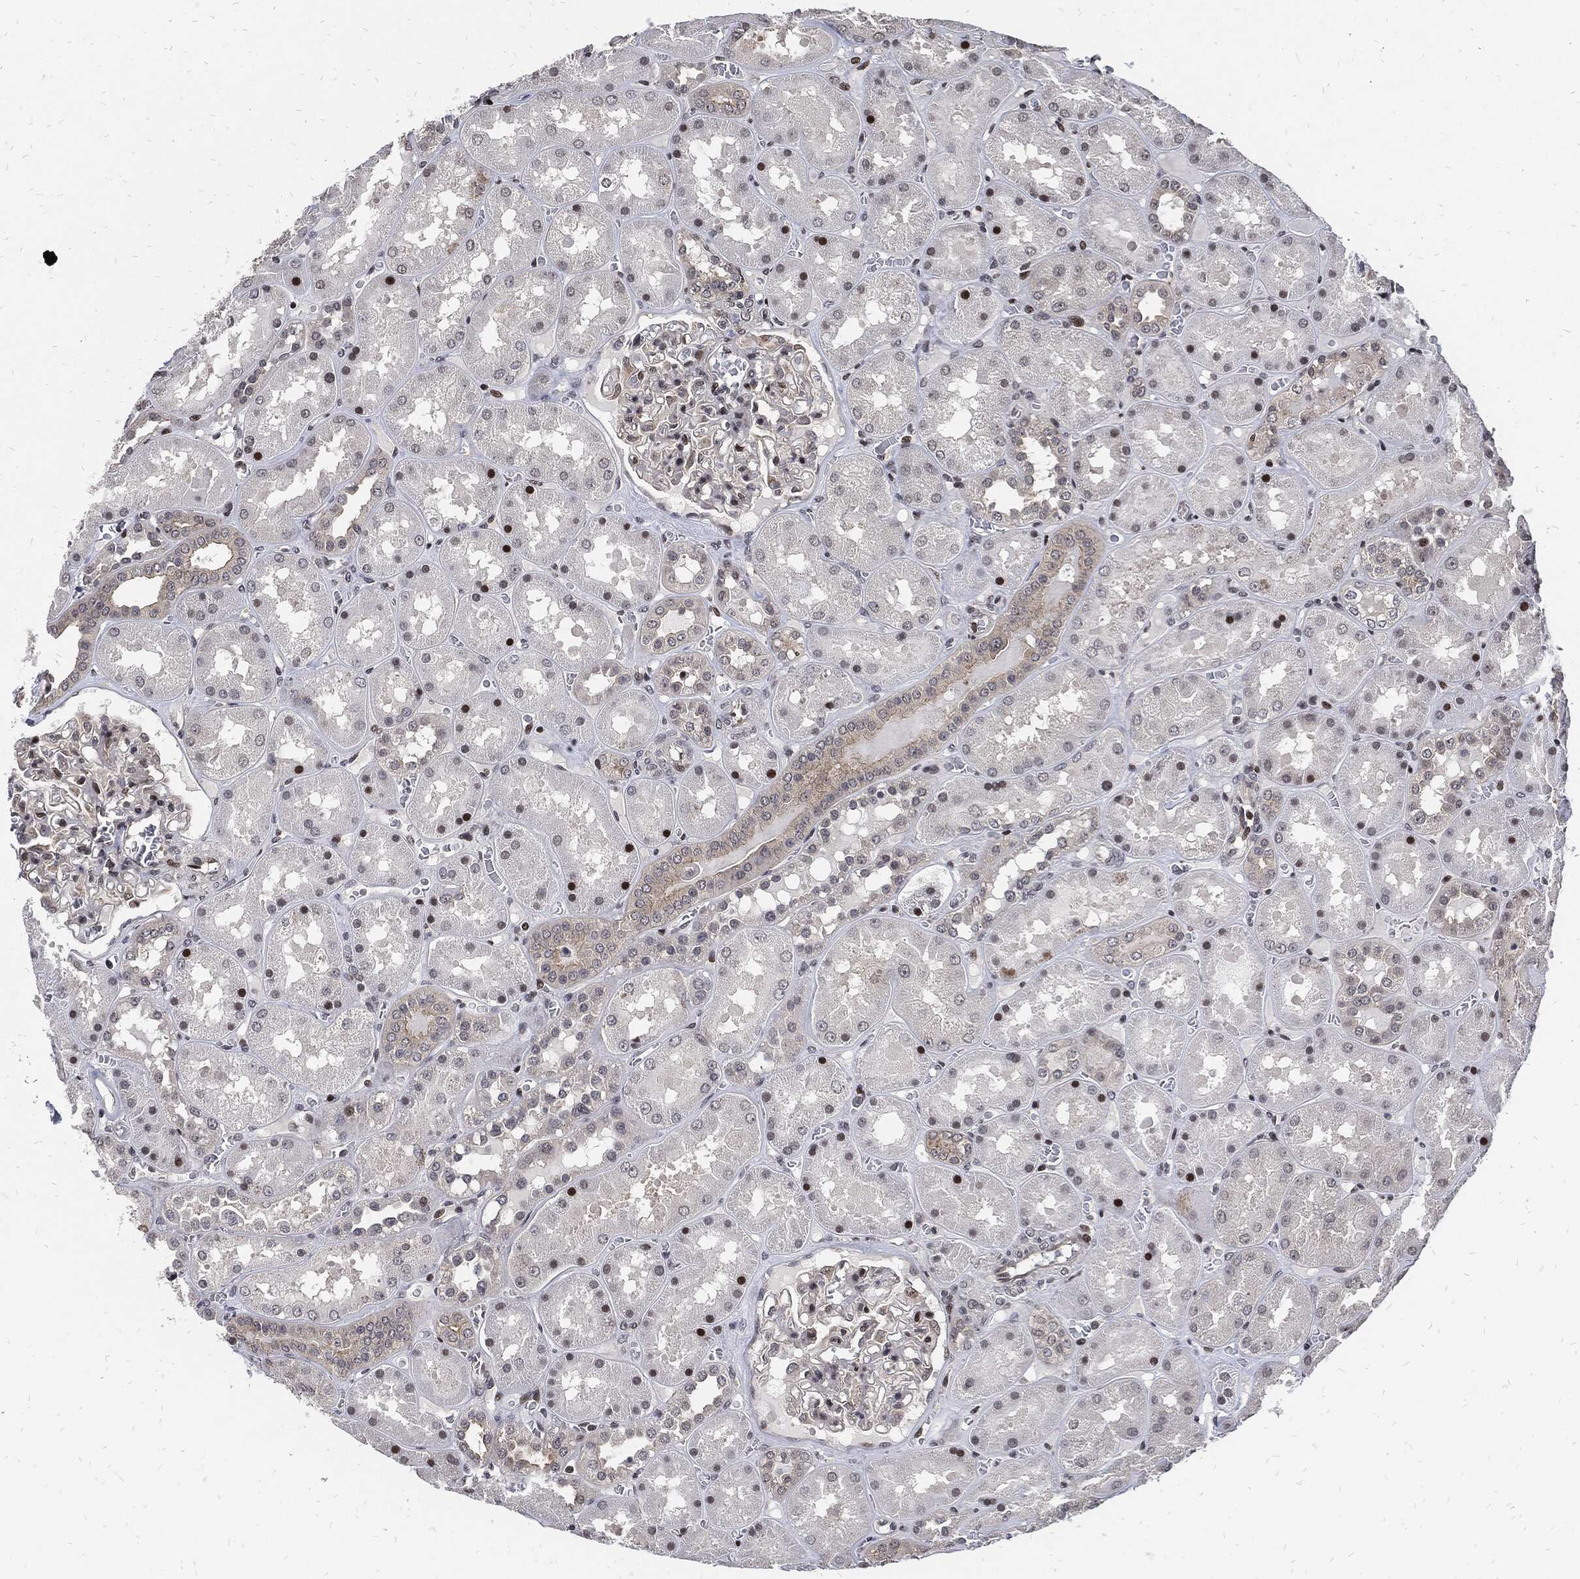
{"staining": {"intensity": "moderate", "quantity": "<25%", "location": "nuclear"}, "tissue": "kidney", "cell_type": "Cells in glomeruli", "image_type": "normal", "snomed": [{"axis": "morphology", "description": "Normal tissue, NOS"}, {"axis": "topography", "description": "Kidney"}], "caption": "This photomicrograph displays IHC staining of unremarkable human kidney, with low moderate nuclear staining in approximately <25% of cells in glomeruli.", "gene": "ZNF775", "patient": {"sex": "male", "age": 73}}